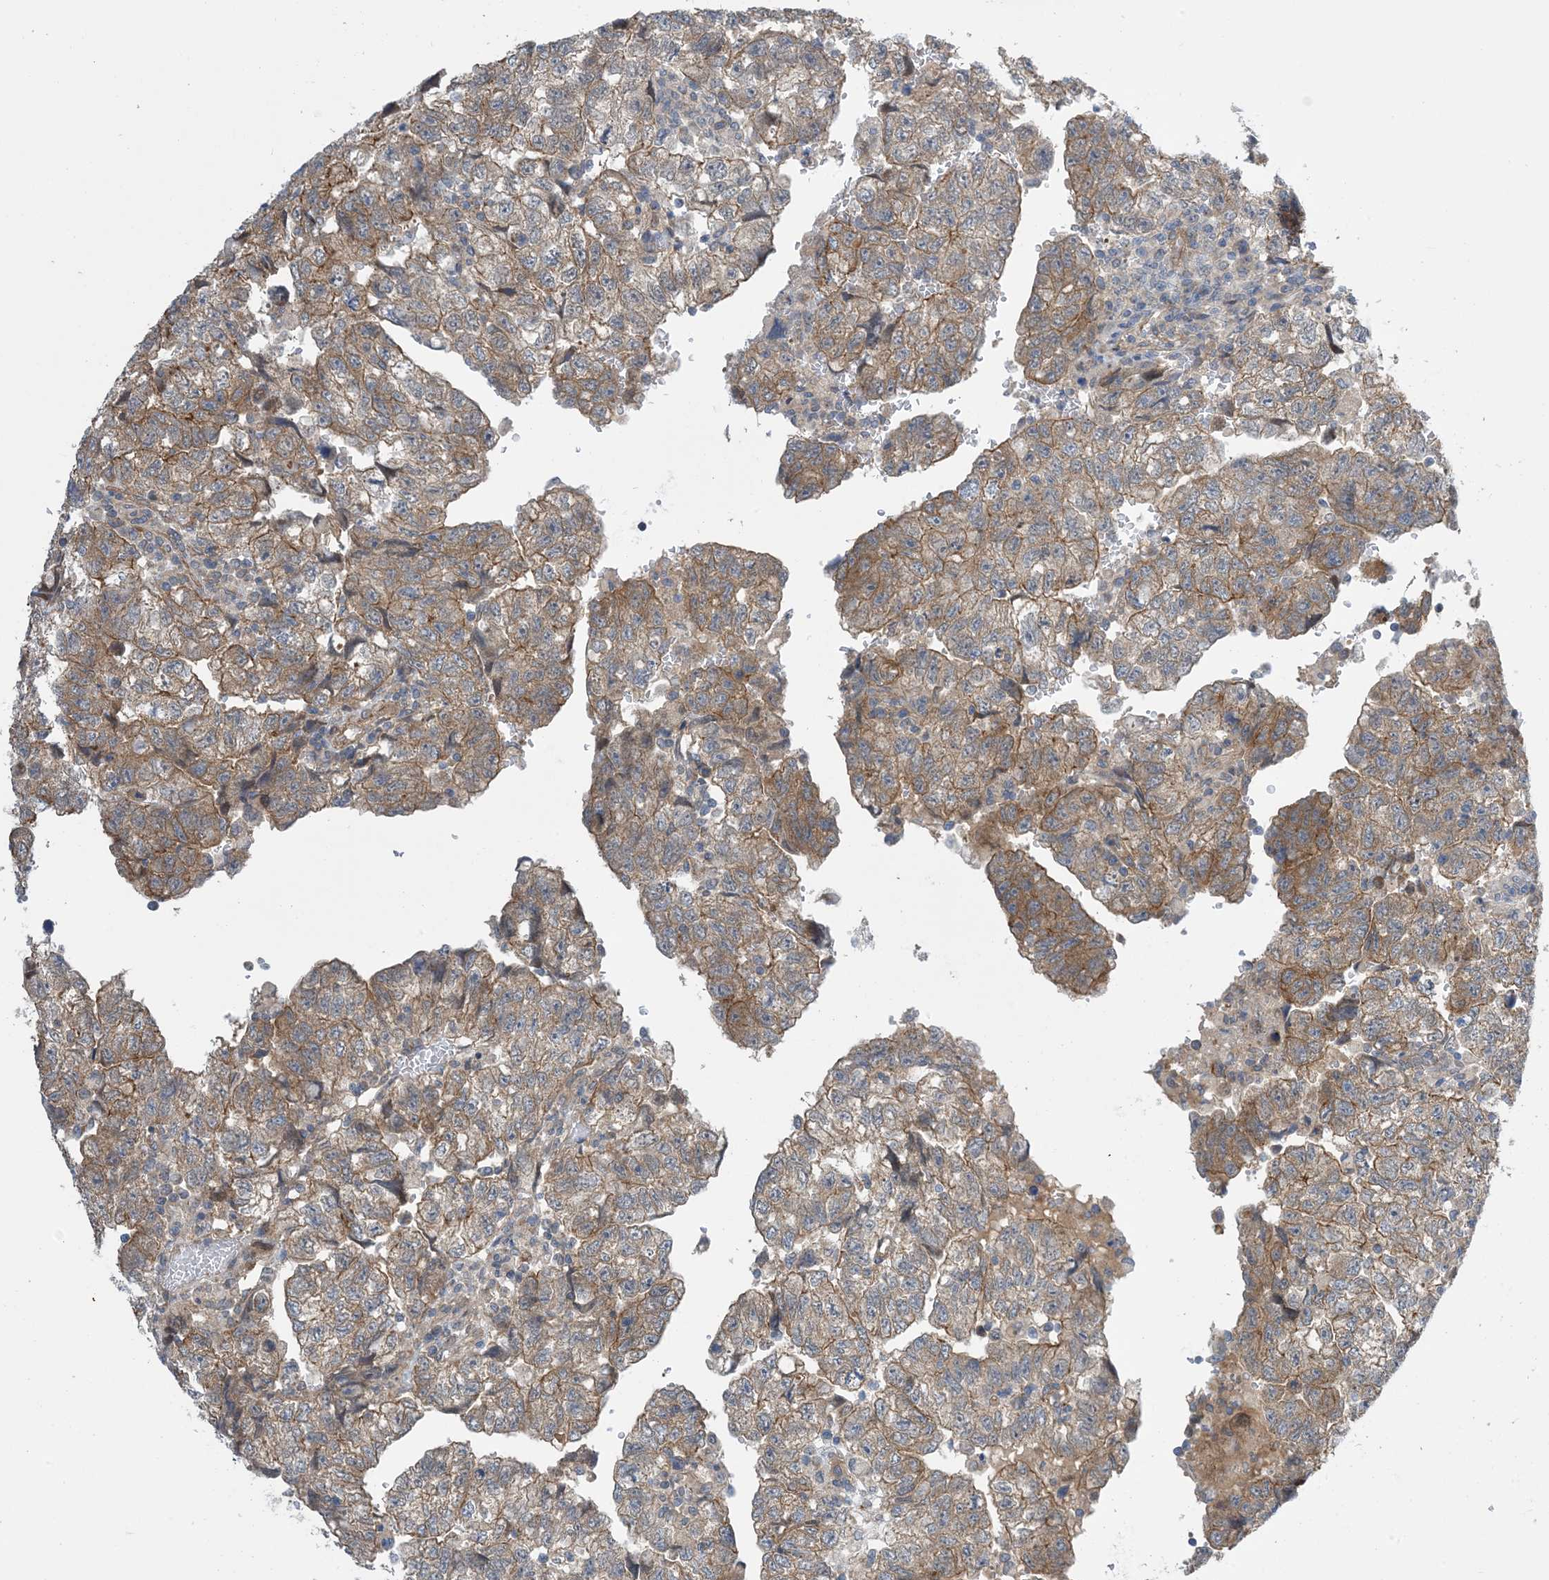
{"staining": {"intensity": "moderate", "quantity": ">75%", "location": "cytoplasmic/membranous"}, "tissue": "testis cancer", "cell_type": "Tumor cells", "image_type": "cancer", "snomed": [{"axis": "morphology", "description": "Carcinoma, Embryonal, NOS"}, {"axis": "topography", "description": "Testis"}], "caption": "Embryonal carcinoma (testis) stained for a protein (brown) demonstrates moderate cytoplasmic/membranous positive staining in approximately >75% of tumor cells.", "gene": "EHBP1", "patient": {"sex": "male", "age": 36}}